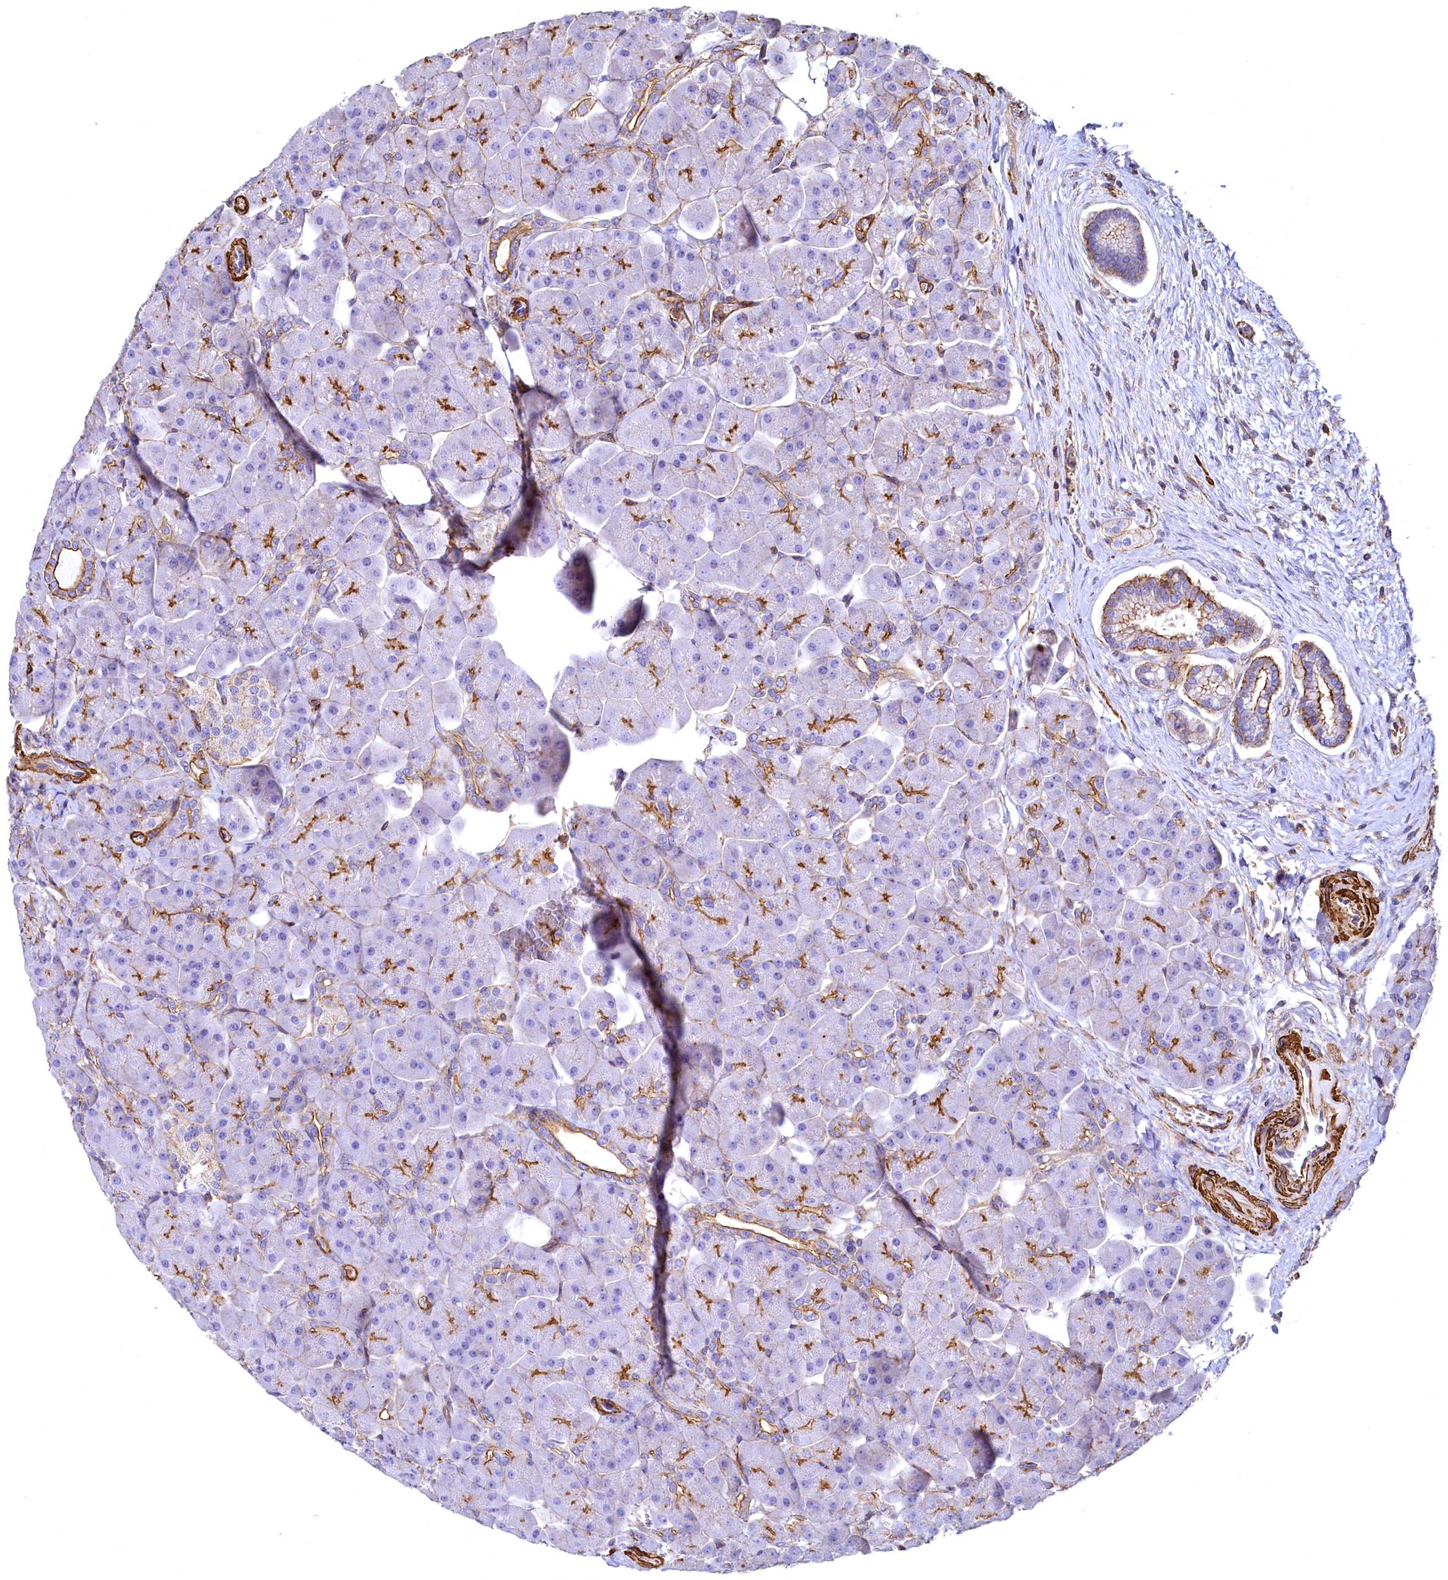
{"staining": {"intensity": "strong", "quantity": "25%-75%", "location": "cytoplasmic/membranous"}, "tissue": "pancreas", "cell_type": "Exocrine glandular cells", "image_type": "normal", "snomed": [{"axis": "morphology", "description": "Normal tissue, NOS"}, {"axis": "topography", "description": "Pancreas"}], "caption": "Normal pancreas shows strong cytoplasmic/membranous staining in about 25%-75% of exocrine glandular cells, visualized by immunohistochemistry.", "gene": "THBS1", "patient": {"sex": "male", "age": 66}}